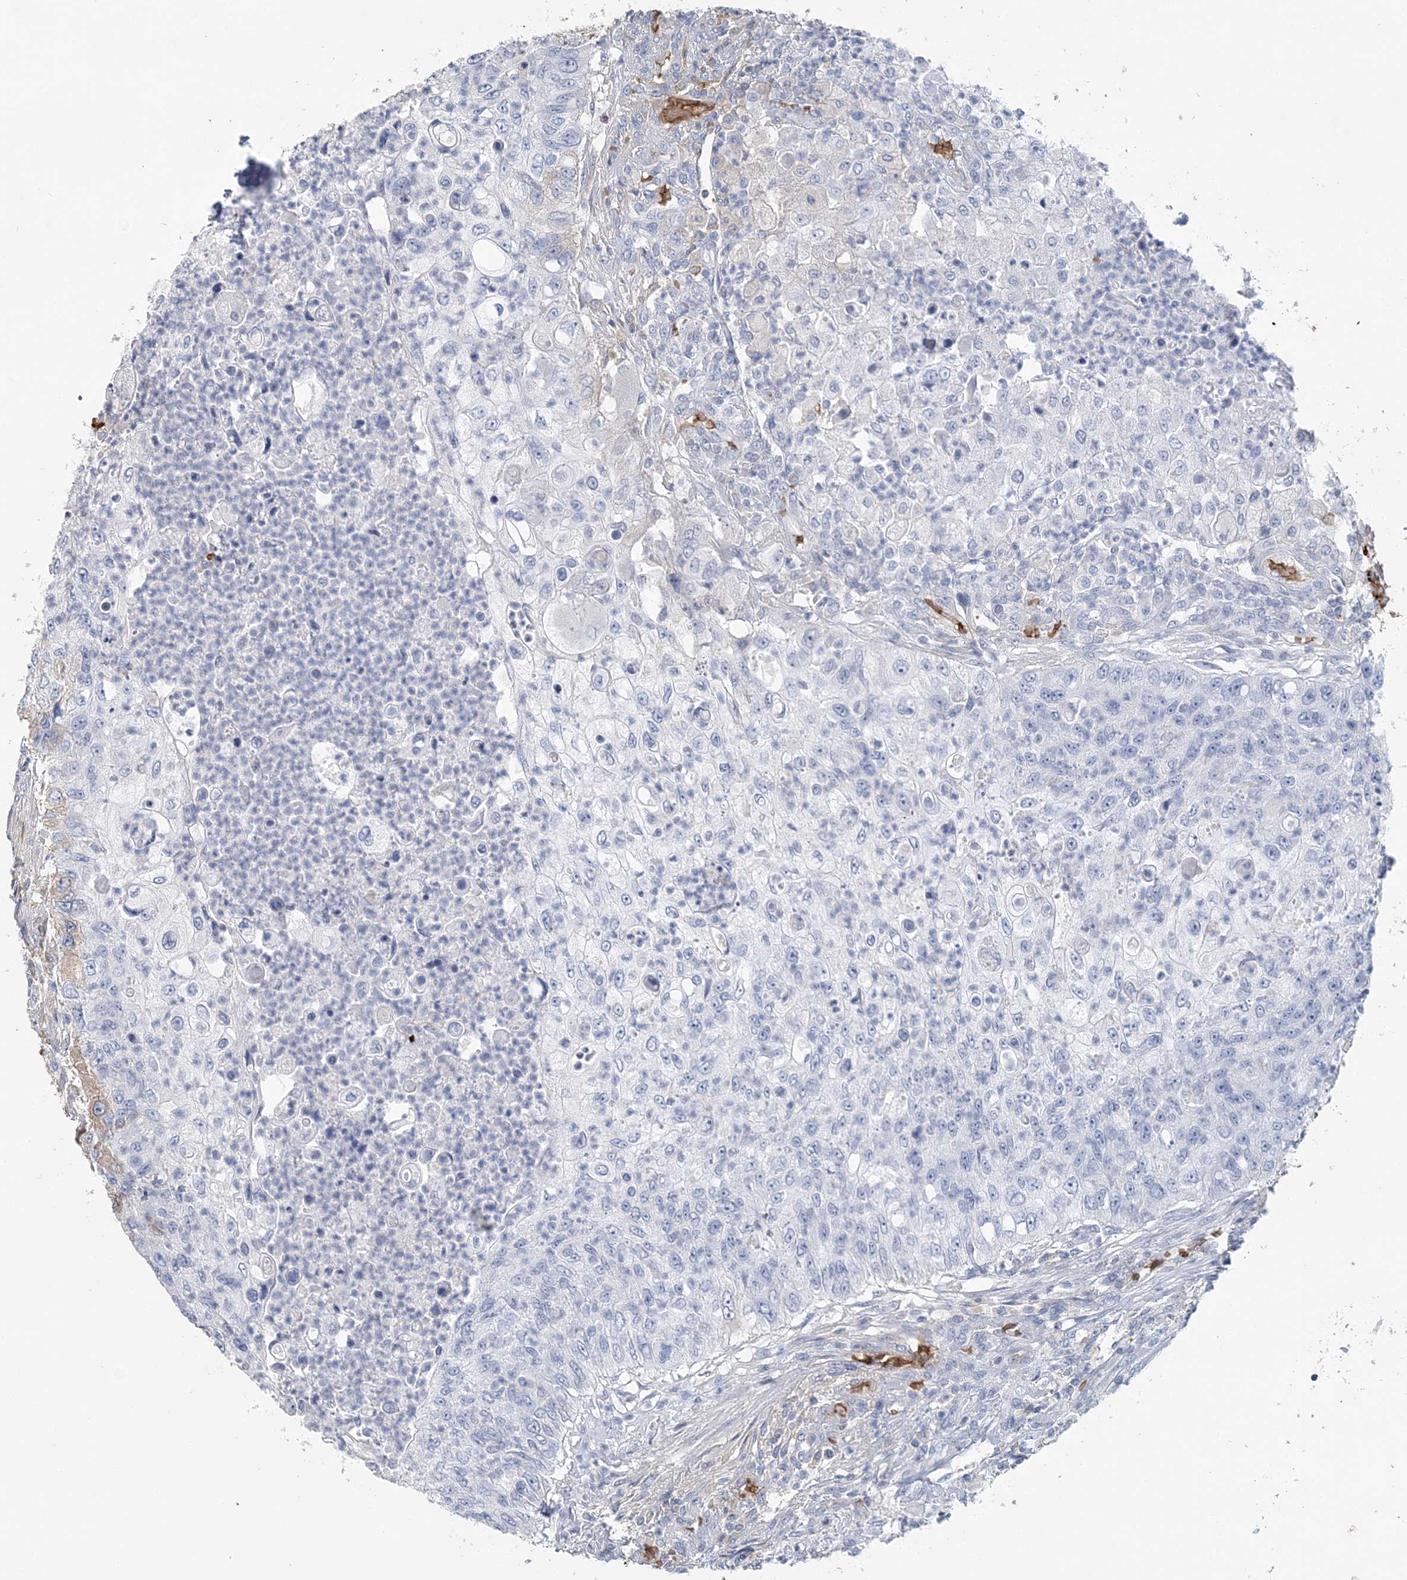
{"staining": {"intensity": "negative", "quantity": "none", "location": "none"}, "tissue": "urothelial cancer", "cell_type": "Tumor cells", "image_type": "cancer", "snomed": [{"axis": "morphology", "description": "Urothelial carcinoma, High grade"}, {"axis": "topography", "description": "Urinary bladder"}], "caption": "Immunohistochemistry micrograph of high-grade urothelial carcinoma stained for a protein (brown), which reveals no expression in tumor cells.", "gene": "HBD", "patient": {"sex": "female", "age": 60}}